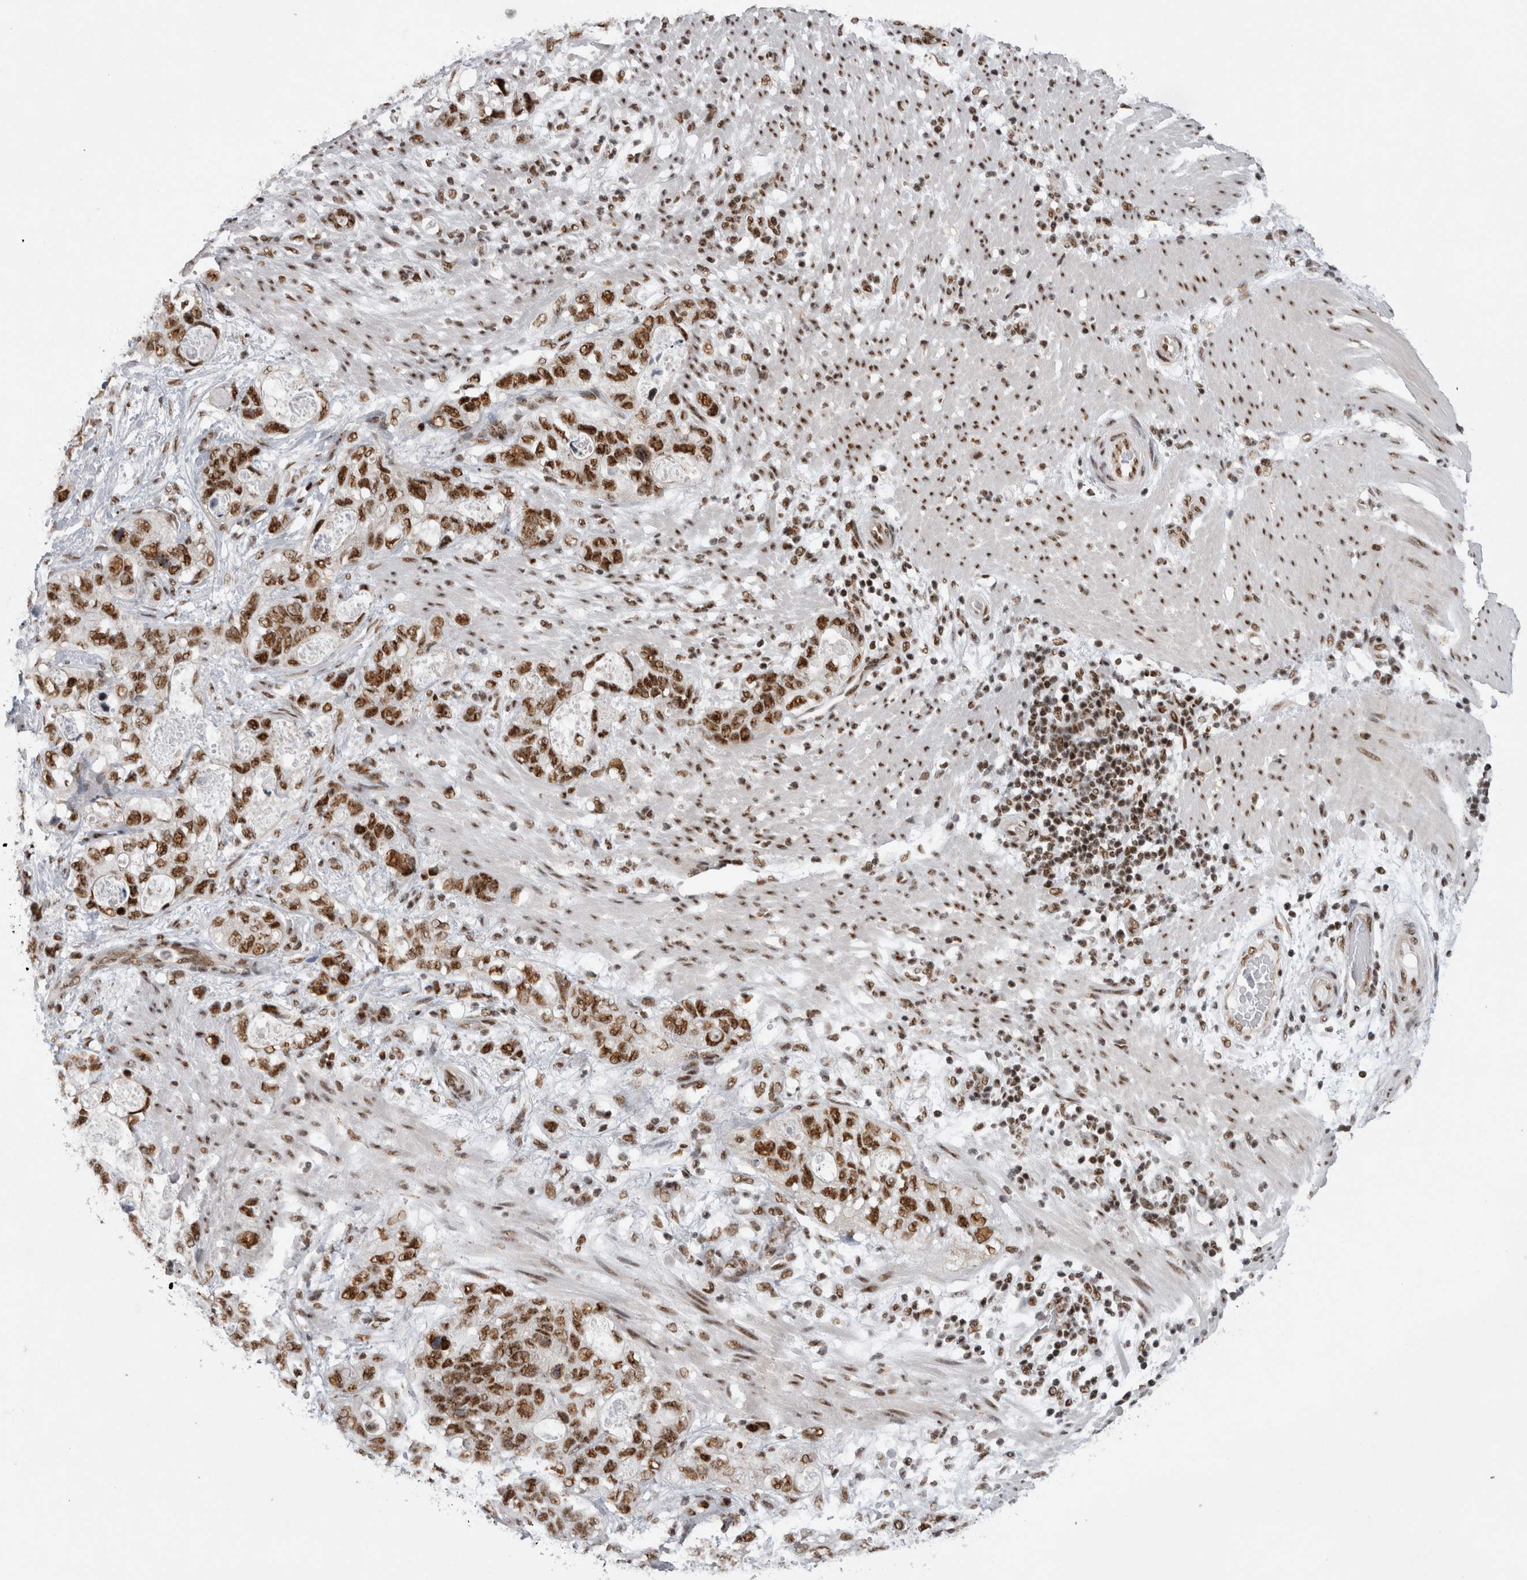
{"staining": {"intensity": "moderate", "quantity": ">75%", "location": "nuclear"}, "tissue": "stomach cancer", "cell_type": "Tumor cells", "image_type": "cancer", "snomed": [{"axis": "morphology", "description": "Normal tissue, NOS"}, {"axis": "morphology", "description": "Adenocarcinoma, NOS"}, {"axis": "topography", "description": "Stomach"}], "caption": "Immunohistochemistry (IHC) micrograph of neoplastic tissue: human stomach cancer stained using IHC demonstrates medium levels of moderate protein expression localized specifically in the nuclear of tumor cells, appearing as a nuclear brown color.", "gene": "CDK11A", "patient": {"sex": "female", "age": 89}}